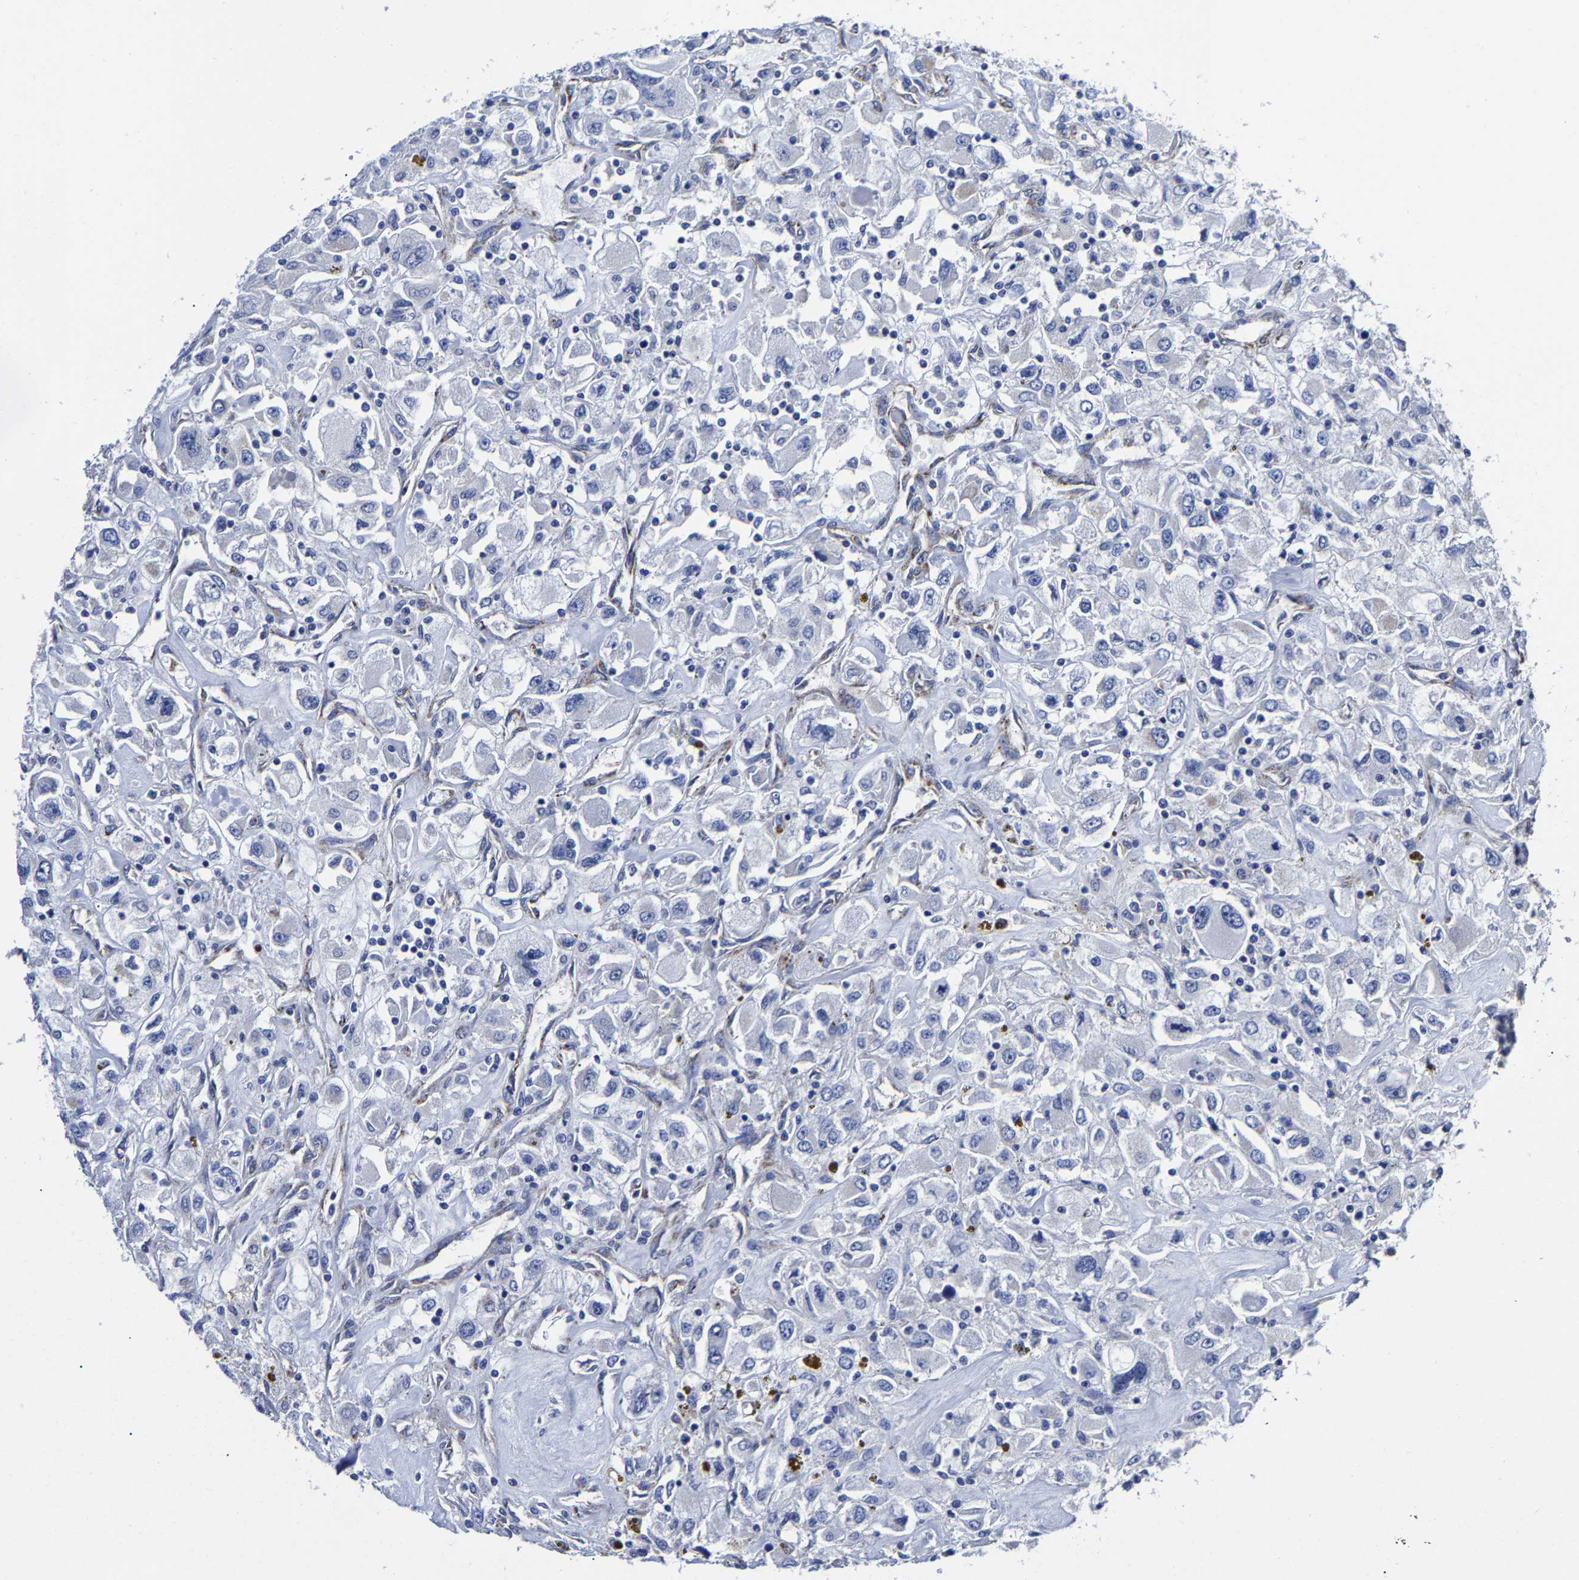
{"staining": {"intensity": "negative", "quantity": "none", "location": "none"}, "tissue": "renal cancer", "cell_type": "Tumor cells", "image_type": "cancer", "snomed": [{"axis": "morphology", "description": "Adenocarcinoma, NOS"}, {"axis": "topography", "description": "Kidney"}], "caption": "Protein analysis of renal cancer (adenocarcinoma) reveals no significant staining in tumor cells. (DAB IHC, high magnification).", "gene": "AASS", "patient": {"sex": "female", "age": 52}}